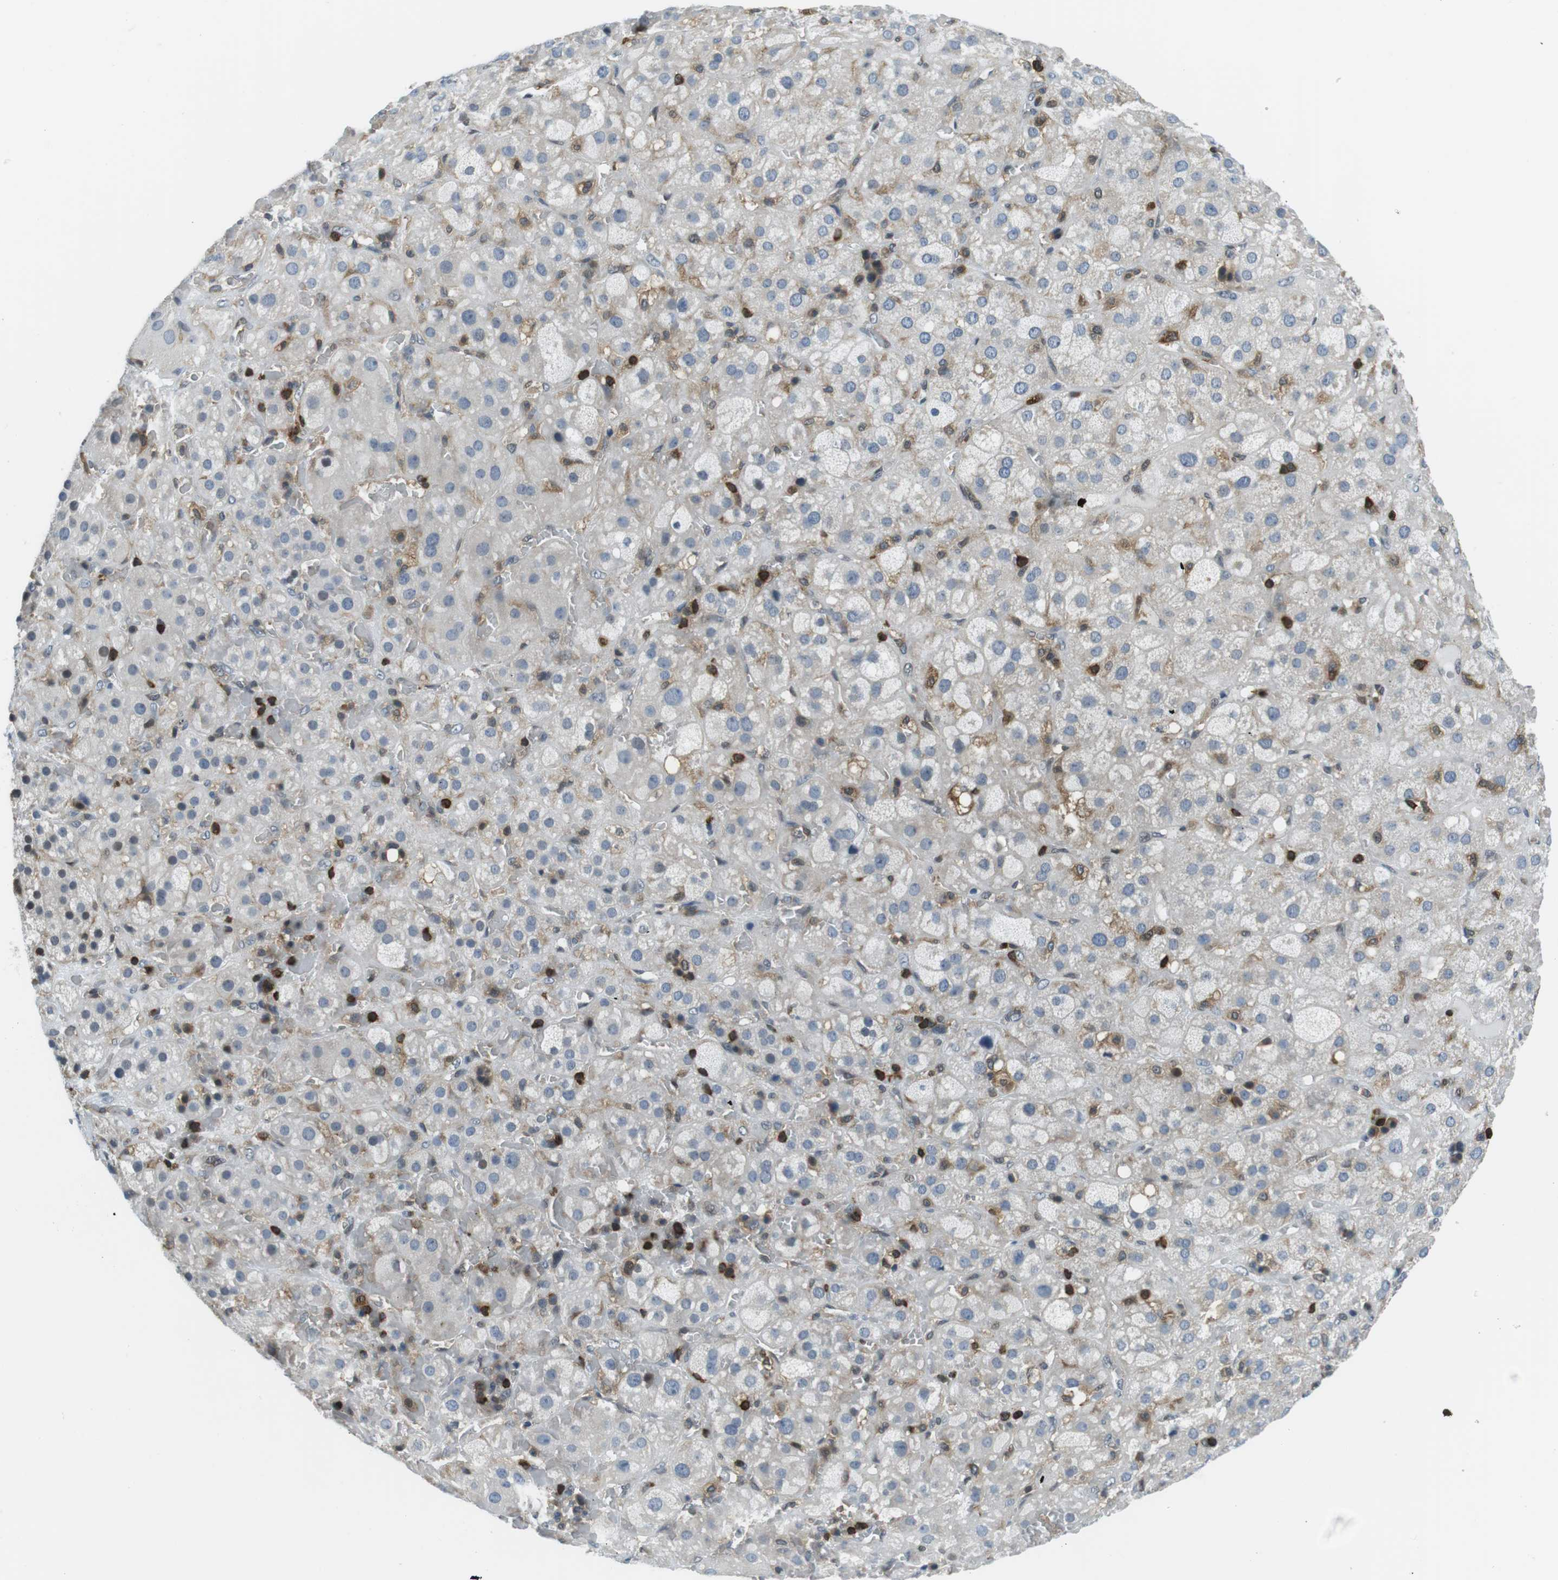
{"staining": {"intensity": "negative", "quantity": "none", "location": "none"}, "tissue": "adrenal gland", "cell_type": "Glandular cells", "image_type": "normal", "snomed": [{"axis": "morphology", "description": "Normal tissue, NOS"}, {"axis": "topography", "description": "Adrenal gland"}], "caption": "A photomicrograph of human adrenal gland is negative for staining in glandular cells. (DAB (3,3'-diaminobenzidine) immunohistochemistry (IHC), high magnification).", "gene": "STK10", "patient": {"sex": "female", "age": 47}}